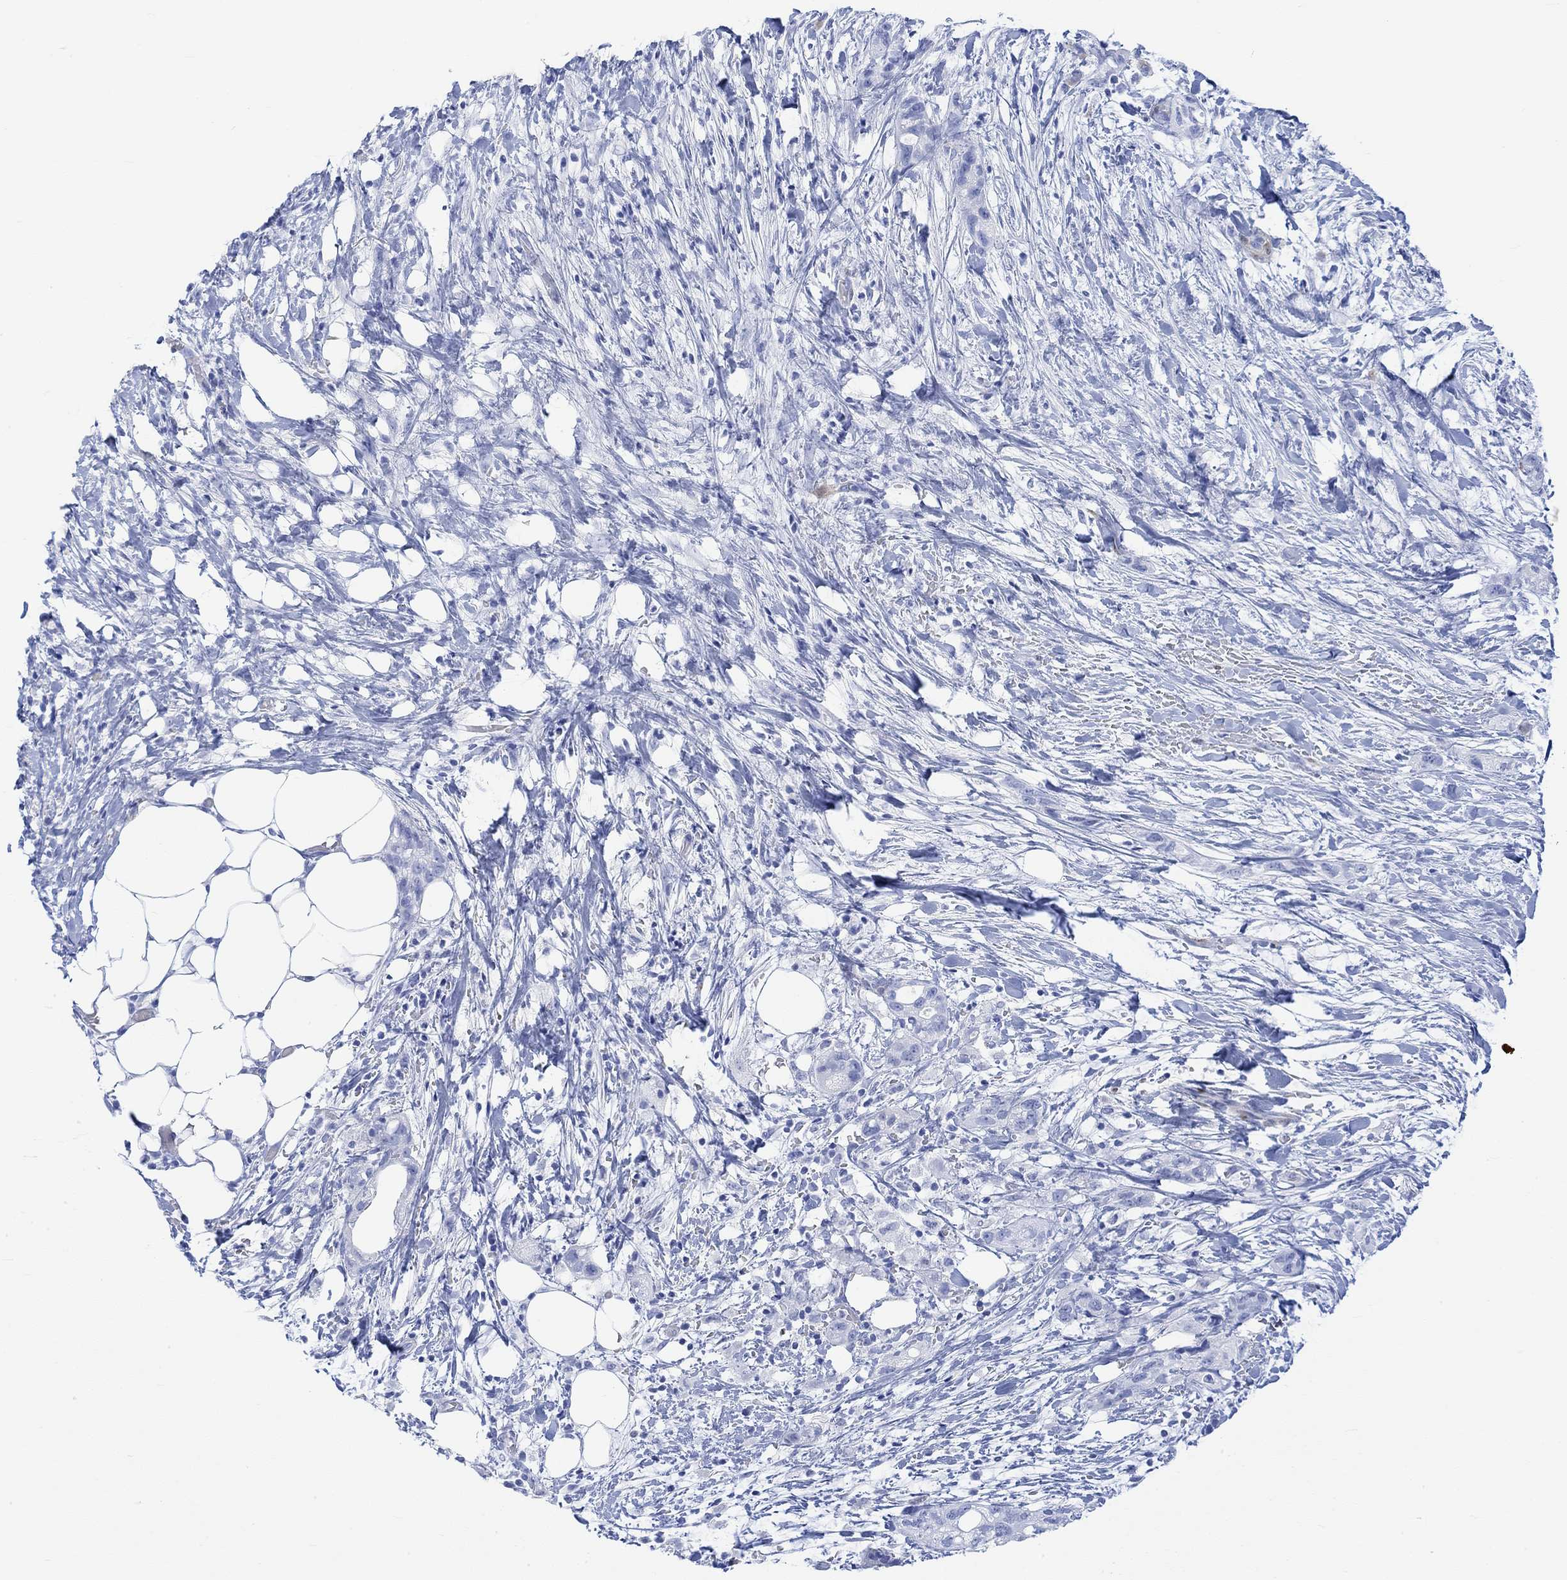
{"staining": {"intensity": "negative", "quantity": "none", "location": "none"}, "tissue": "pancreatic cancer", "cell_type": "Tumor cells", "image_type": "cancer", "snomed": [{"axis": "morphology", "description": "Adenocarcinoma, NOS"}, {"axis": "topography", "description": "Pancreas"}], "caption": "DAB immunohistochemical staining of human pancreatic cancer exhibits no significant positivity in tumor cells.", "gene": "TPPP3", "patient": {"sex": "female", "age": 72}}